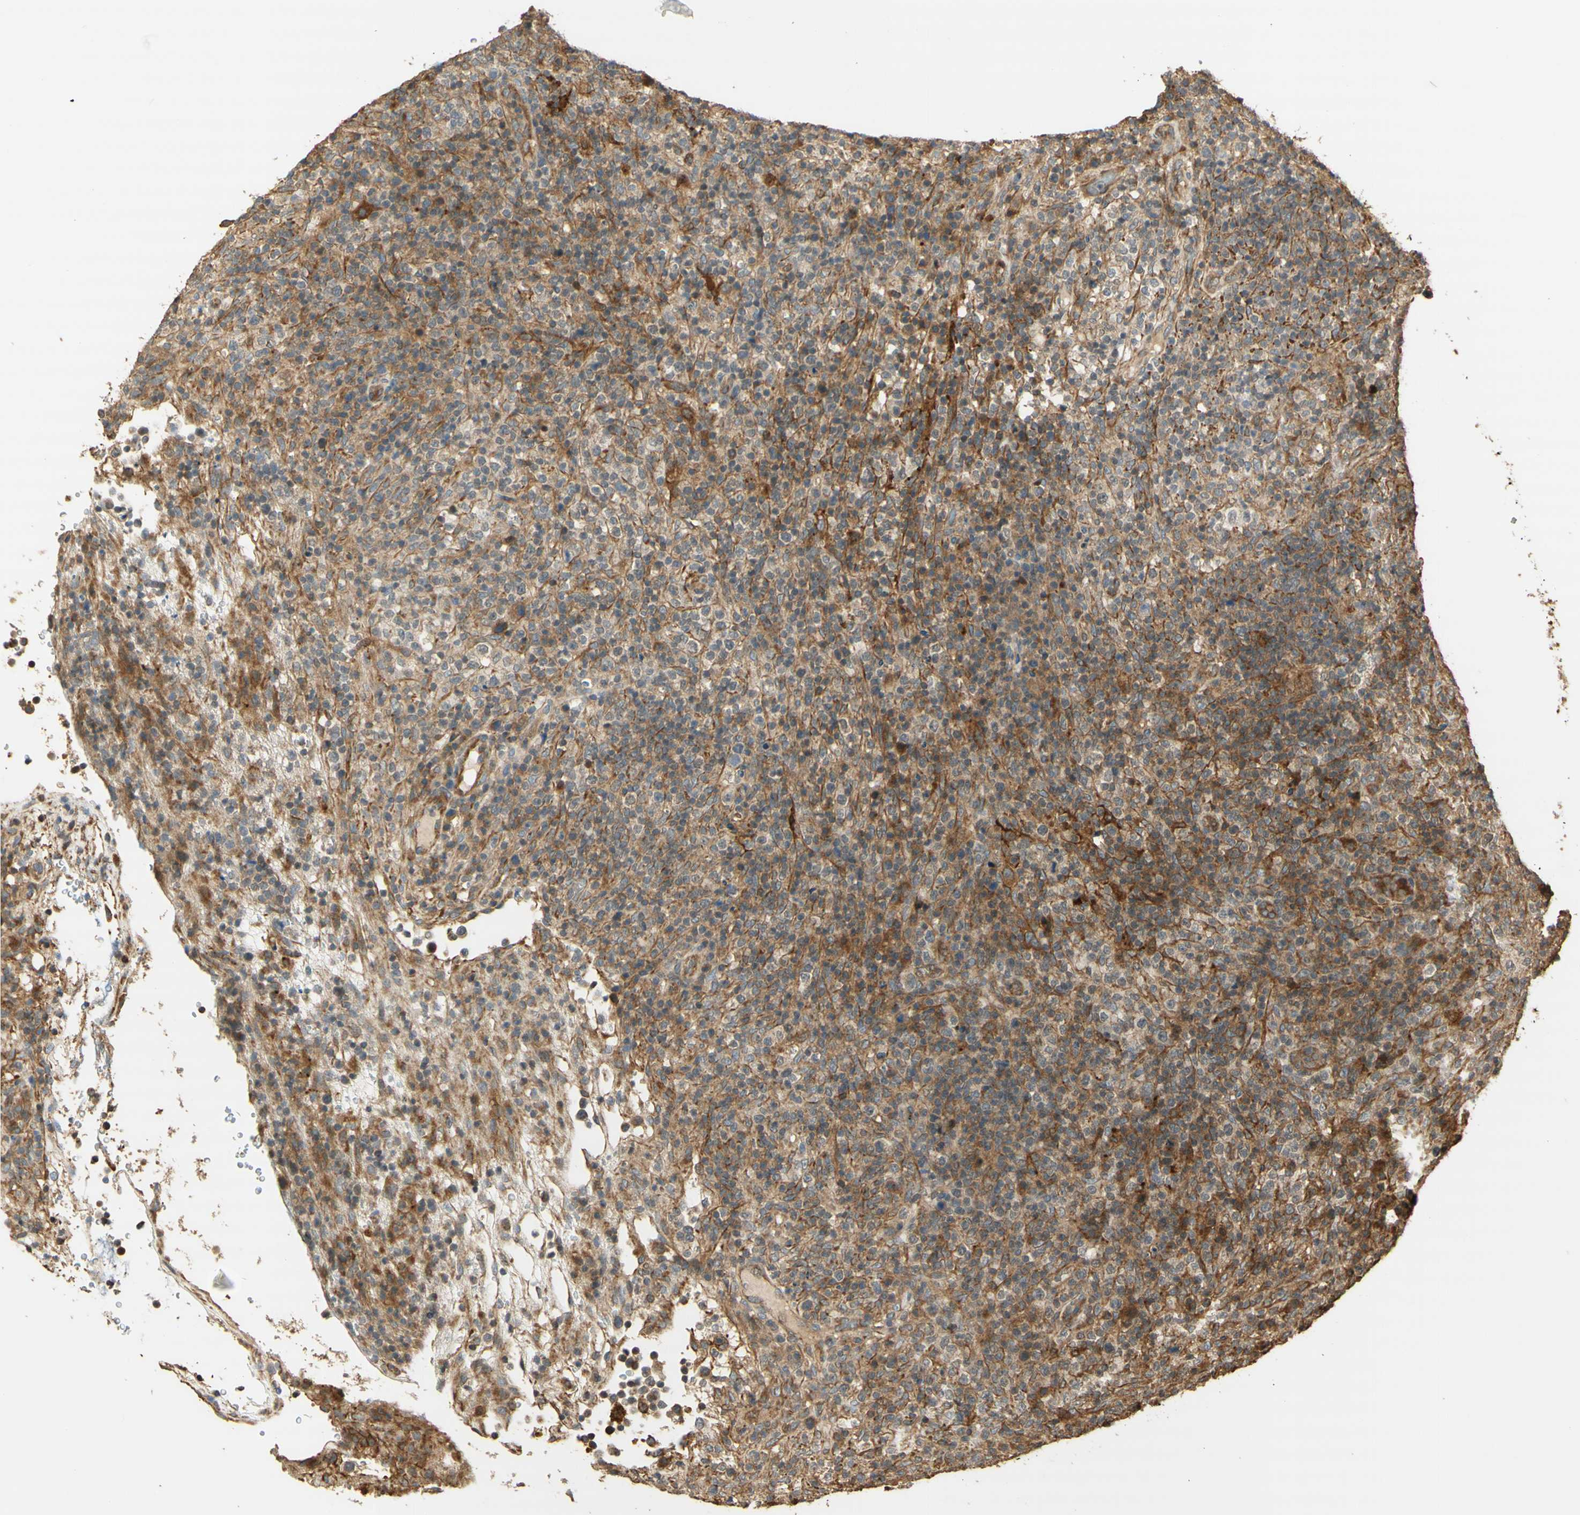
{"staining": {"intensity": "moderate", "quantity": ">75%", "location": "cytoplasmic/membranous"}, "tissue": "lymphoma", "cell_type": "Tumor cells", "image_type": "cancer", "snomed": [{"axis": "morphology", "description": "Malignant lymphoma, non-Hodgkin's type, High grade"}, {"axis": "topography", "description": "Lymph node"}], "caption": "Moderate cytoplasmic/membranous staining for a protein is appreciated in about >75% of tumor cells of lymphoma using immunohistochemistry (IHC).", "gene": "AGER", "patient": {"sex": "female", "age": 76}}